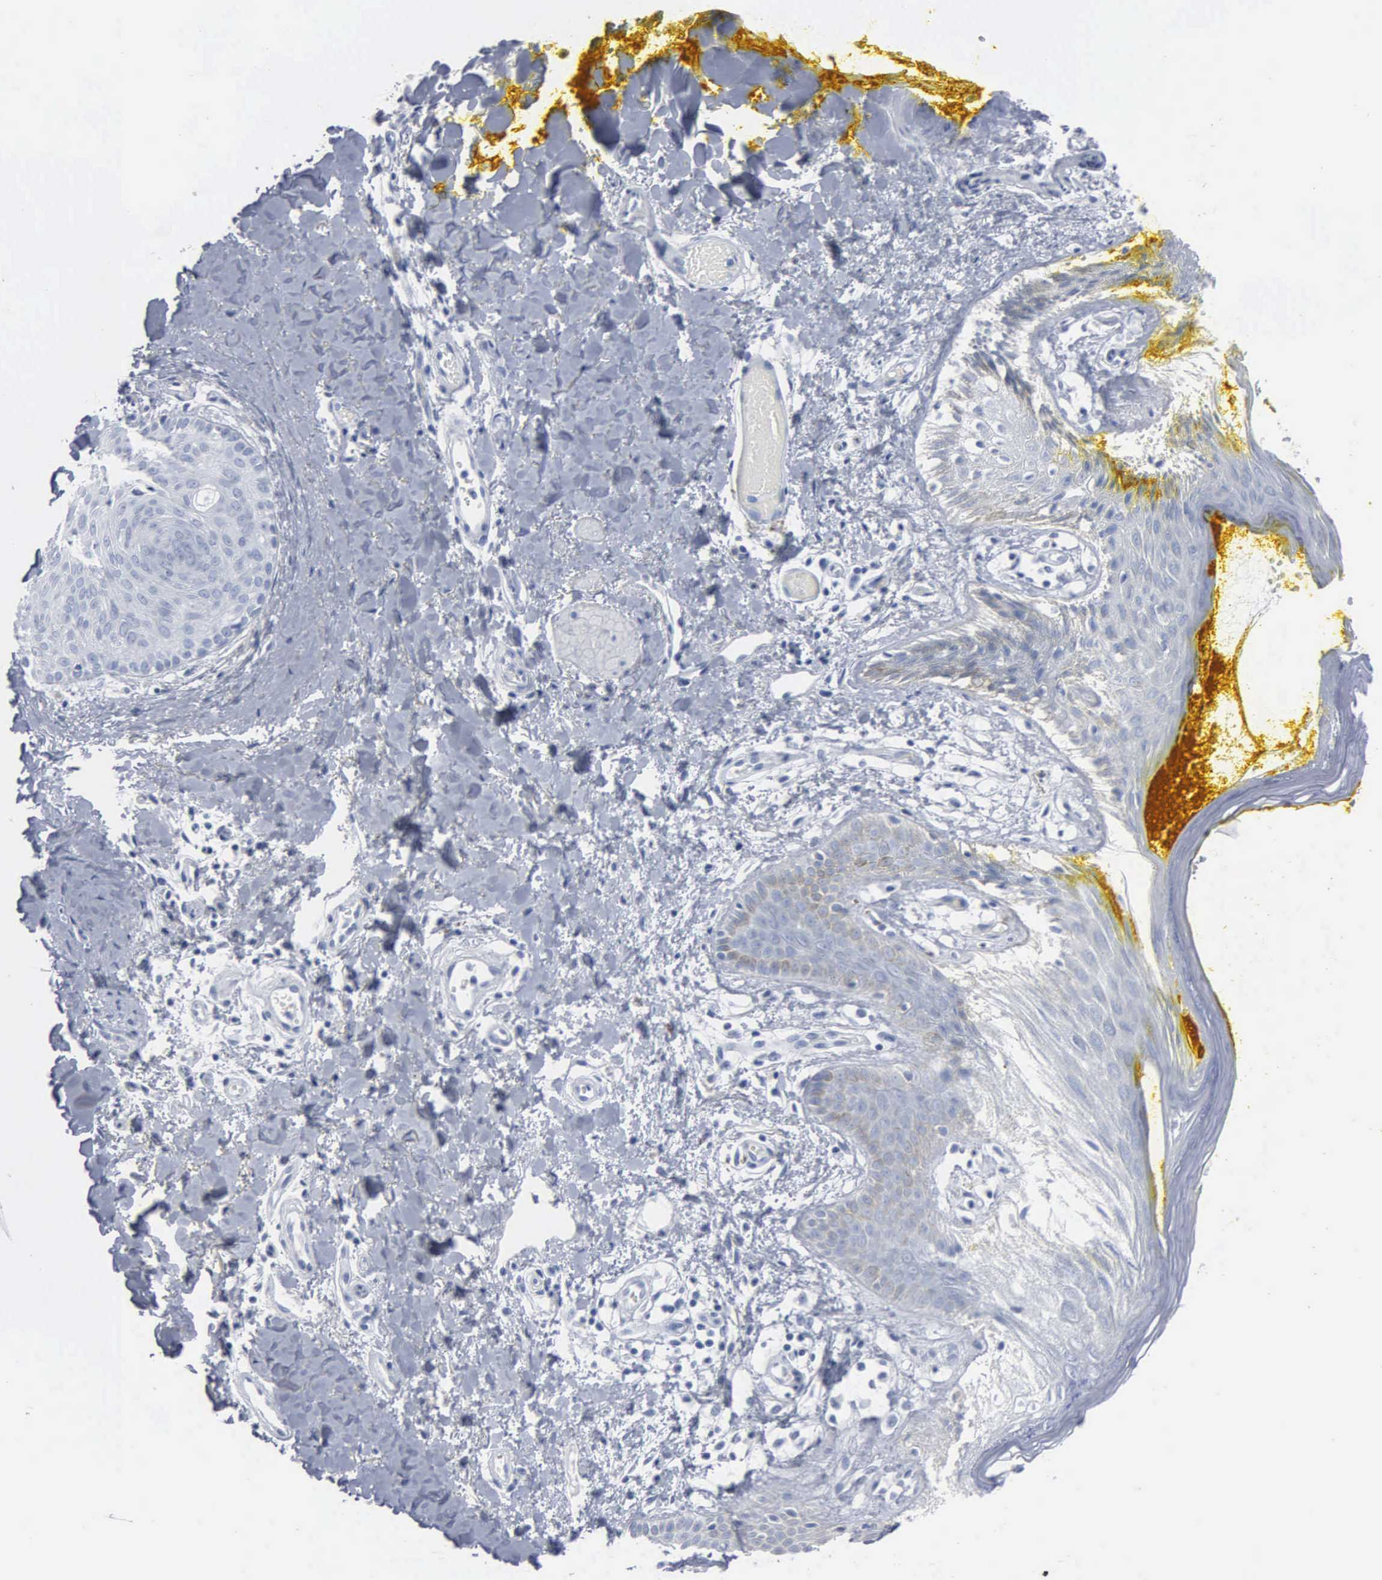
{"staining": {"intensity": "negative", "quantity": "none", "location": "none"}, "tissue": "skin", "cell_type": "Epidermal cells", "image_type": "normal", "snomed": [{"axis": "morphology", "description": "Normal tissue, NOS"}, {"axis": "topography", "description": "Skin"}, {"axis": "topography", "description": "Anal"}], "caption": "High magnification brightfield microscopy of benign skin stained with DAB (brown) and counterstained with hematoxylin (blue): epidermal cells show no significant staining. (Brightfield microscopy of DAB (3,3'-diaminobenzidine) immunohistochemistry (IHC) at high magnification).", "gene": "DMD", "patient": {"sex": "male", "age": 61}}